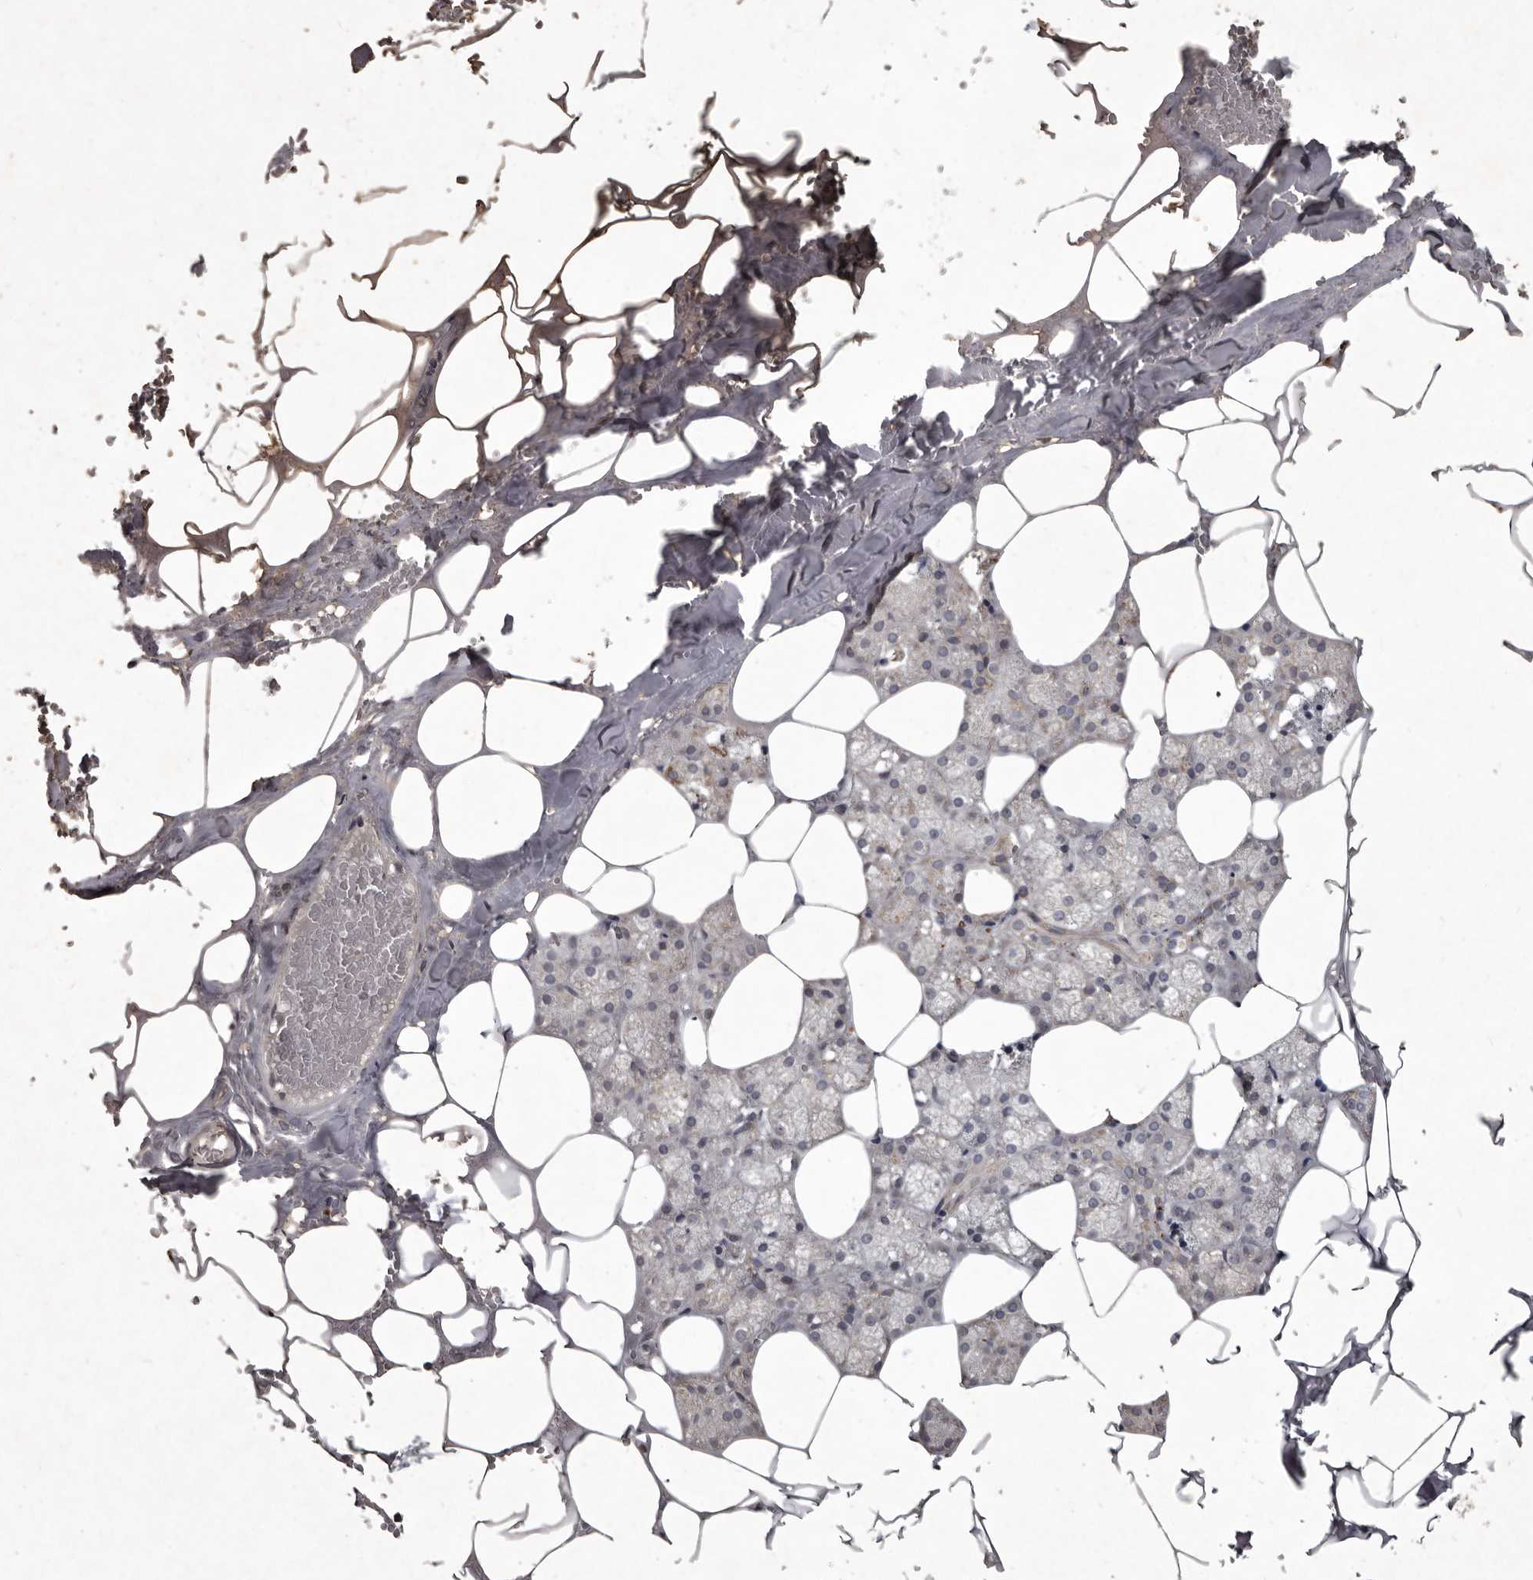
{"staining": {"intensity": "moderate", "quantity": "<25%", "location": "cytoplasmic/membranous"}, "tissue": "salivary gland", "cell_type": "Glandular cells", "image_type": "normal", "snomed": [{"axis": "morphology", "description": "Normal tissue, NOS"}, {"axis": "topography", "description": "Salivary gland"}], "caption": "High-power microscopy captured an immunohistochemistry (IHC) photomicrograph of unremarkable salivary gland, revealing moderate cytoplasmic/membranous expression in about <25% of glandular cells. The protein is stained brown, and the nuclei are stained in blue (DAB (3,3'-diaminobenzidine) IHC with brightfield microscopy, high magnification).", "gene": "MRPS15", "patient": {"sex": "male", "age": 62}}